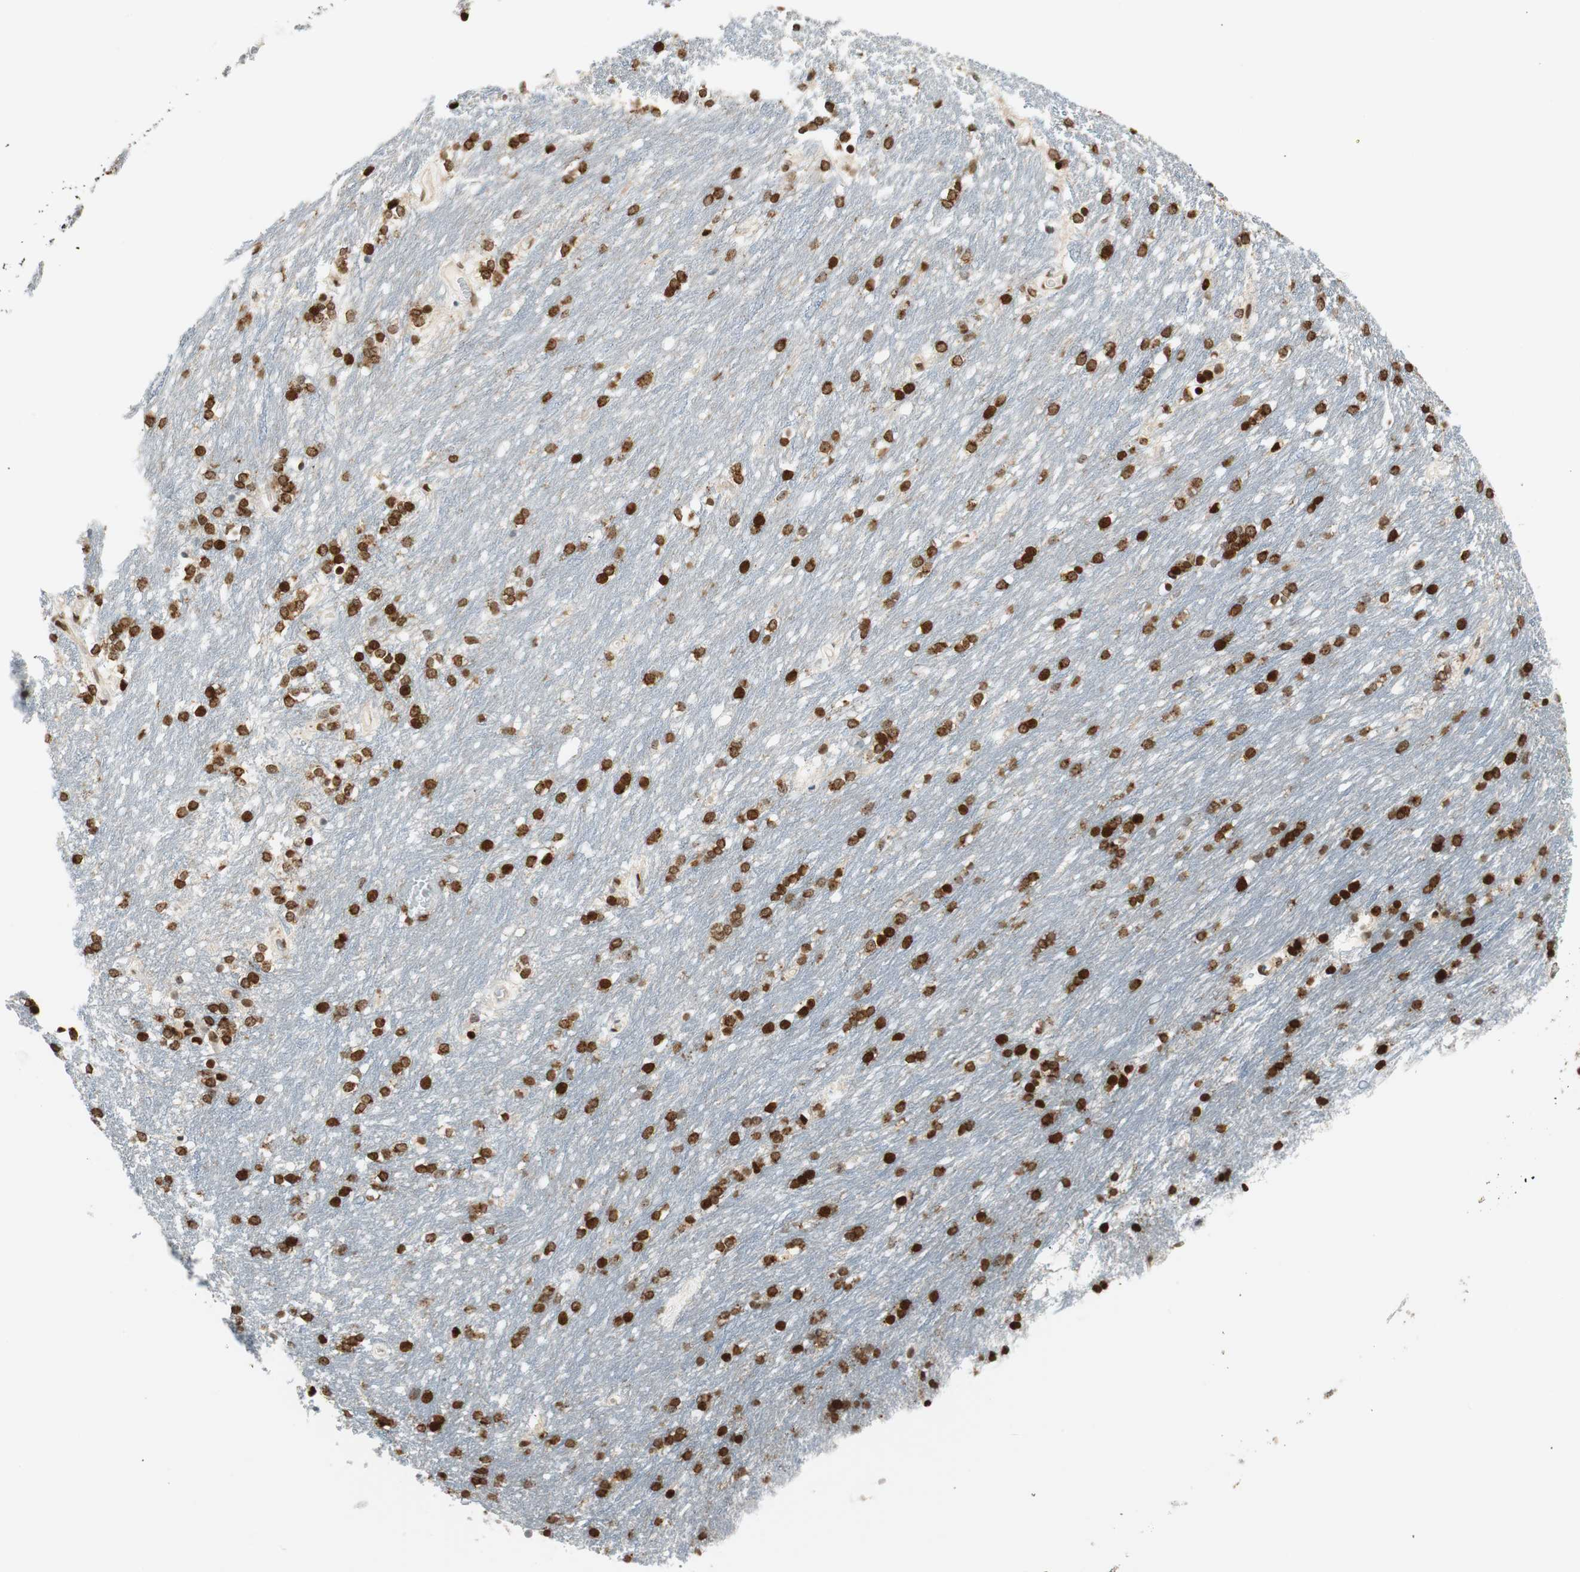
{"staining": {"intensity": "strong", "quantity": ">75%", "location": "nuclear"}, "tissue": "caudate", "cell_type": "Glial cells", "image_type": "normal", "snomed": [{"axis": "morphology", "description": "Normal tissue, NOS"}, {"axis": "topography", "description": "Lateral ventricle wall"}], "caption": "Protein expression analysis of benign human caudate reveals strong nuclear expression in about >75% of glial cells. Using DAB (brown) and hematoxylin (blue) stains, captured at high magnification using brightfield microscopy.", "gene": "RING1", "patient": {"sex": "female", "age": 19}}